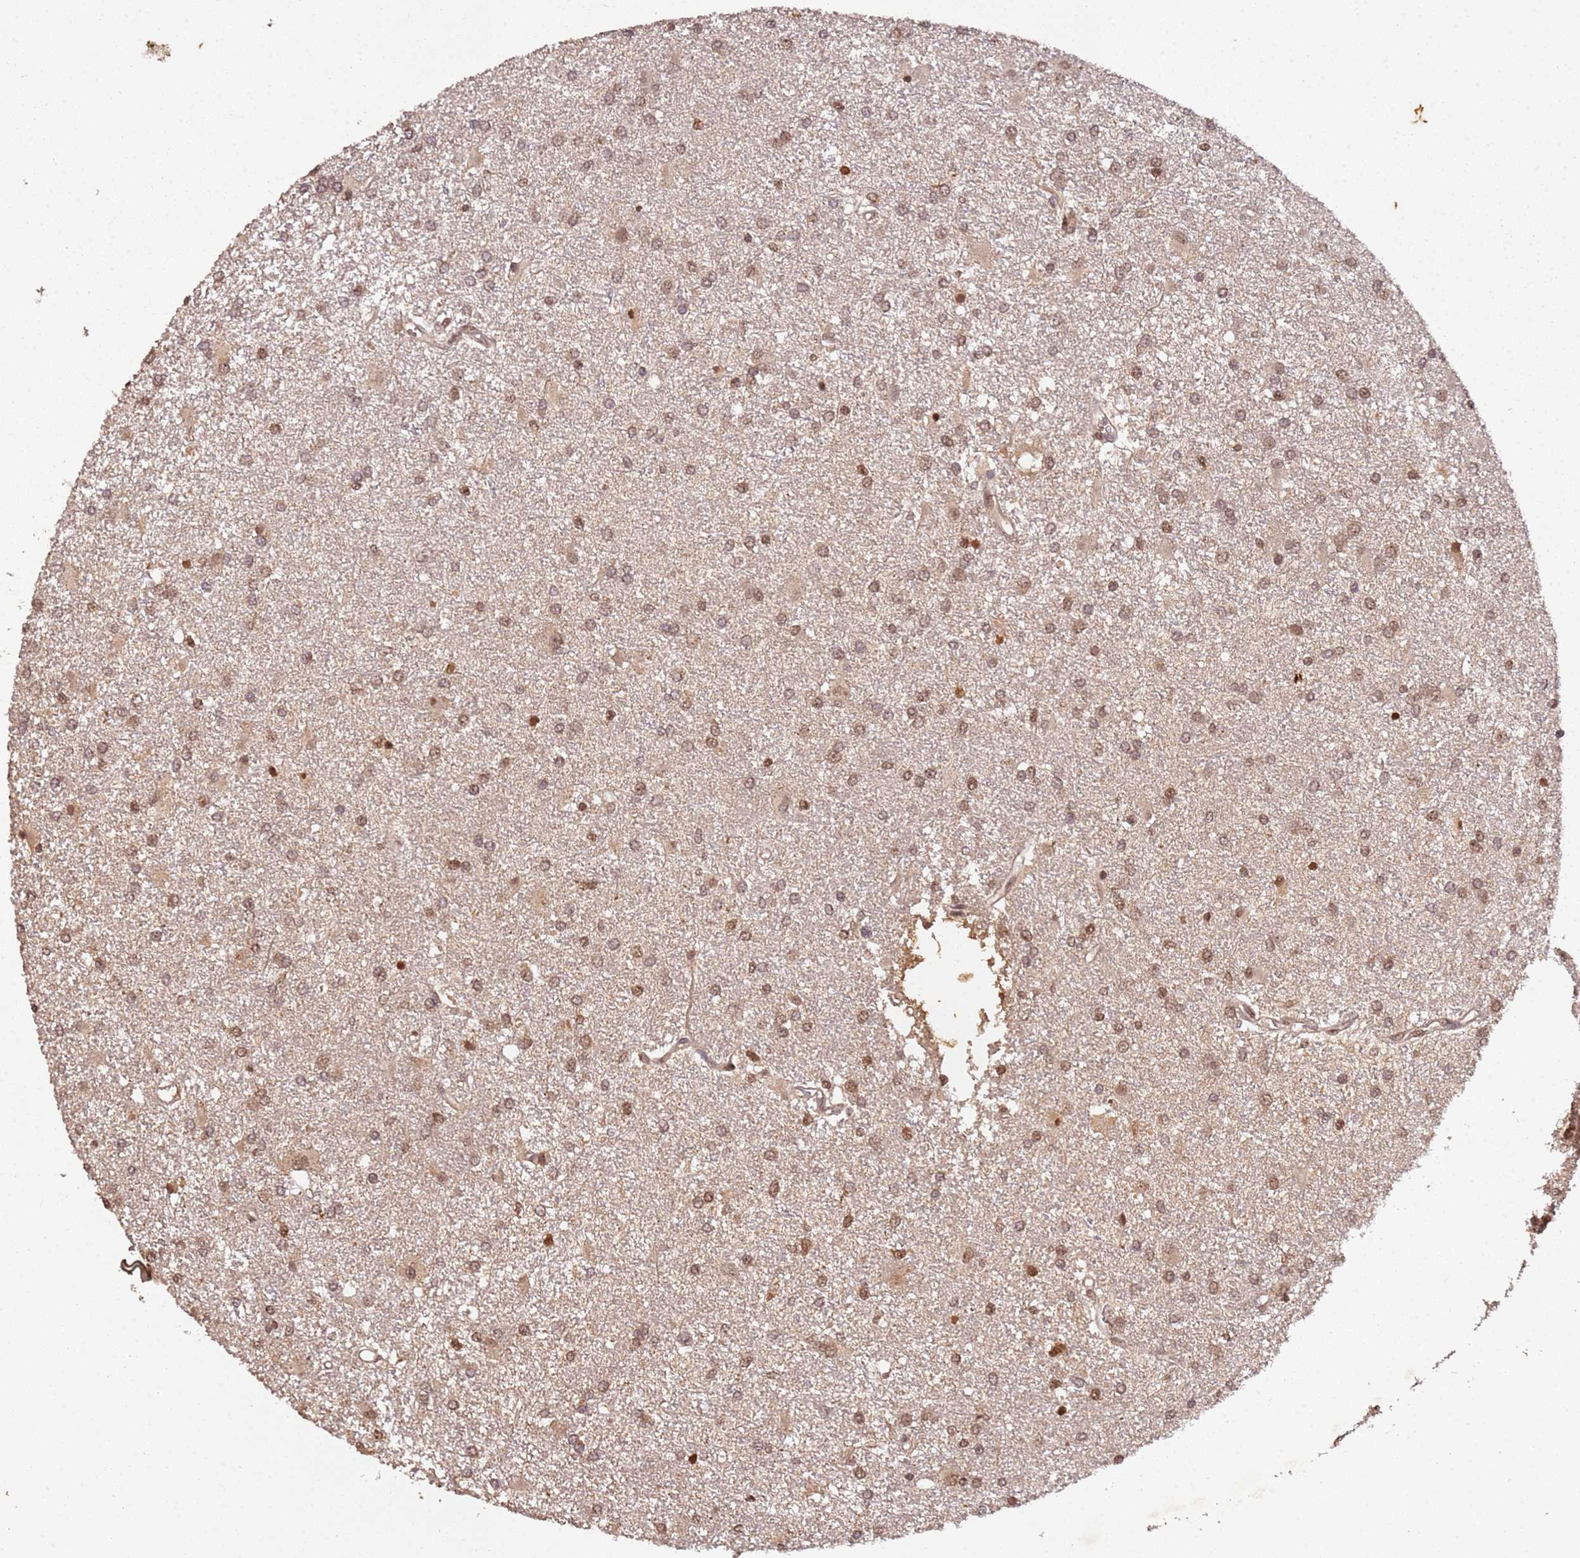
{"staining": {"intensity": "moderate", "quantity": ">75%", "location": "nuclear"}, "tissue": "glioma", "cell_type": "Tumor cells", "image_type": "cancer", "snomed": [{"axis": "morphology", "description": "Glioma, malignant, High grade"}, {"axis": "topography", "description": "Brain"}], "caption": "There is medium levels of moderate nuclear staining in tumor cells of glioma, as demonstrated by immunohistochemical staining (brown color).", "gene": "COL1A2", "patient": {"sex": "female", "age": 50}}